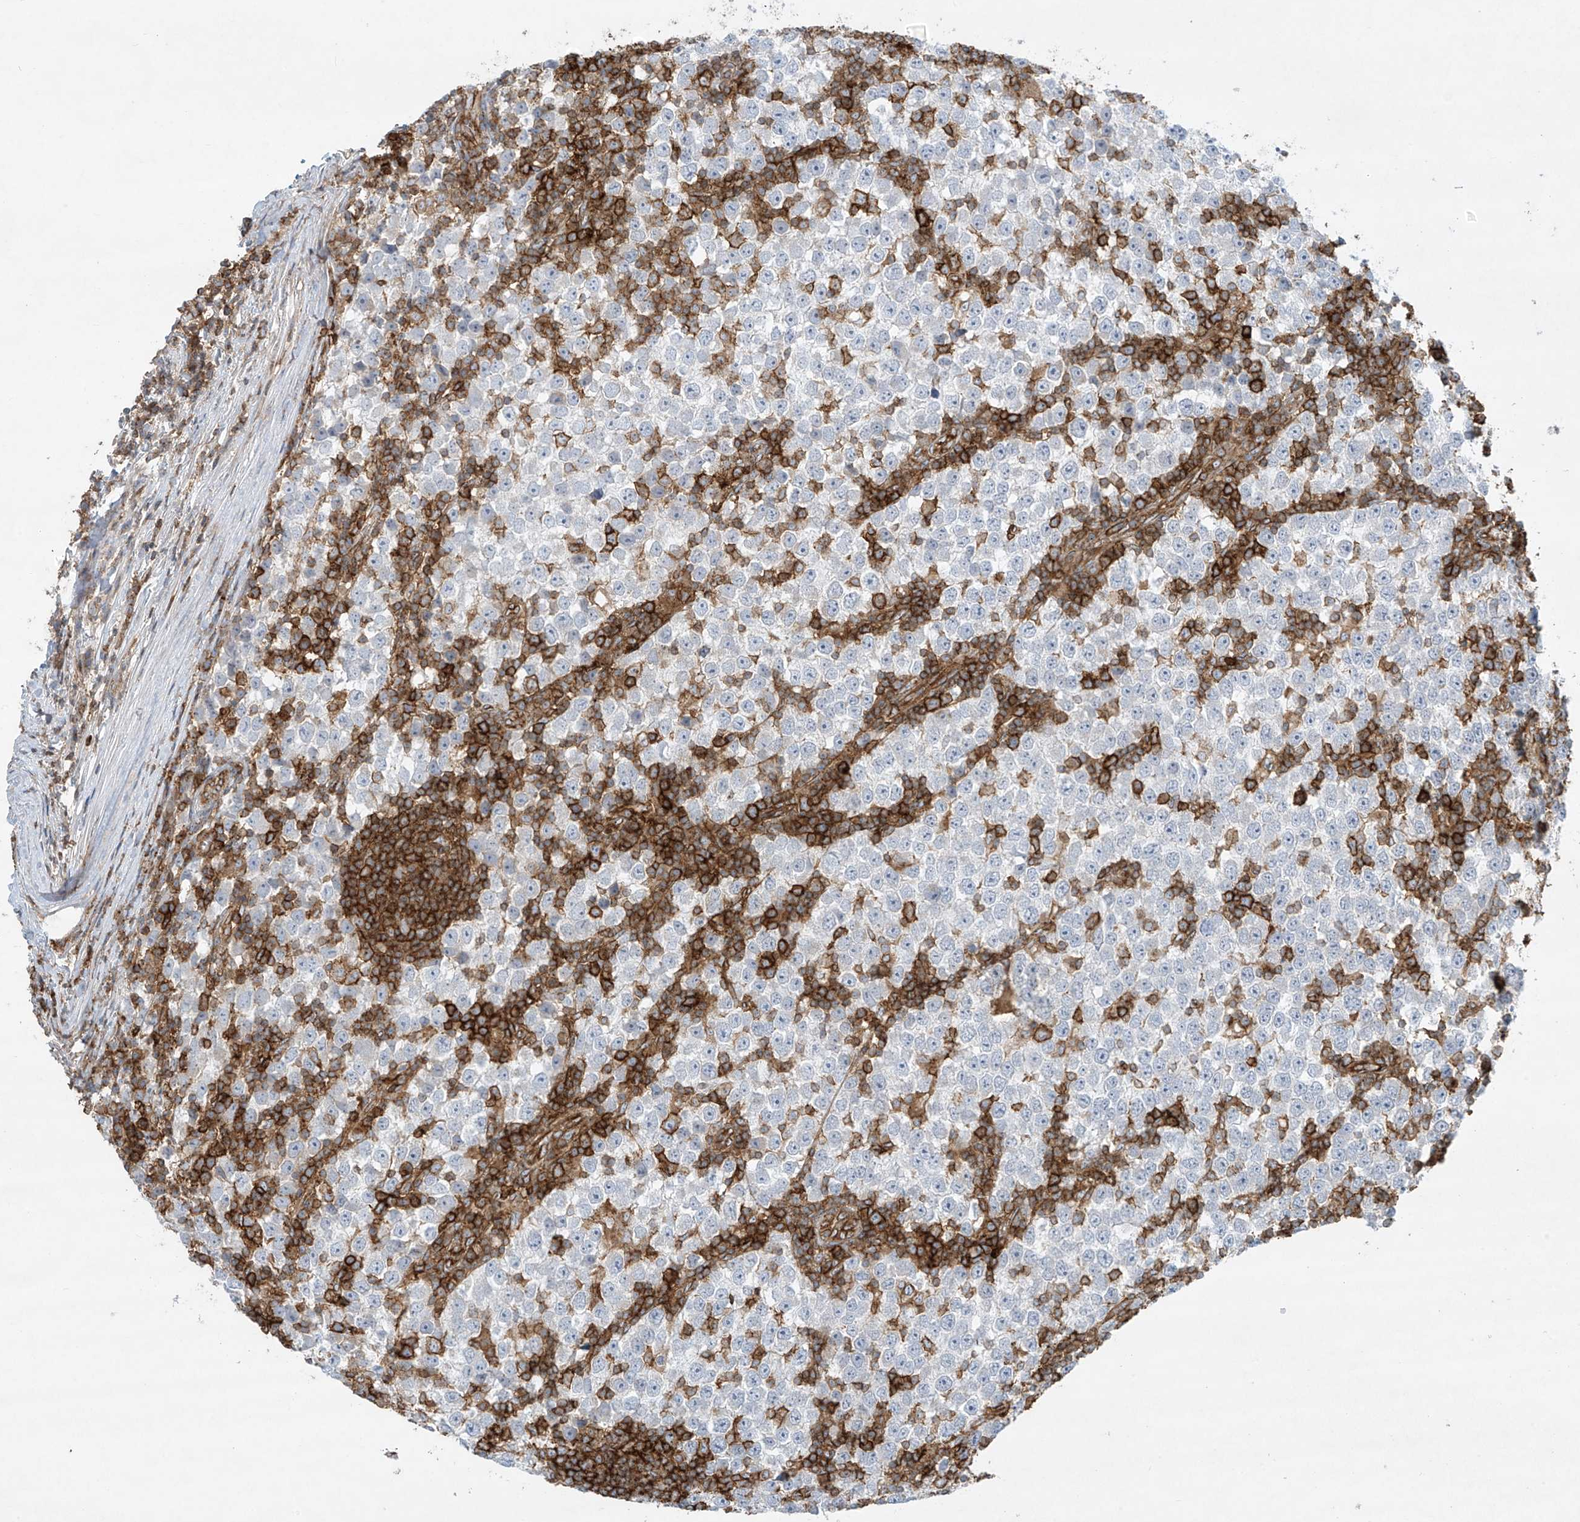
{"staining": {"intensity": "negative", "quantity": "none", "location": "none"}, "tissue": "testis cancer", "cell_type": "Tumor cells", "image_type": "cancer", "snomed": [{"axis": "morphology", "description": "Seminoma, NOS"}, {"axis": "topography", "description": "Testis"}], "caption": "The histopathology image shows no staining of tumor cells in testis cancer (seminoma).", "gene": "HLA-E", "patient": {"sex": "male", "age": 65}}